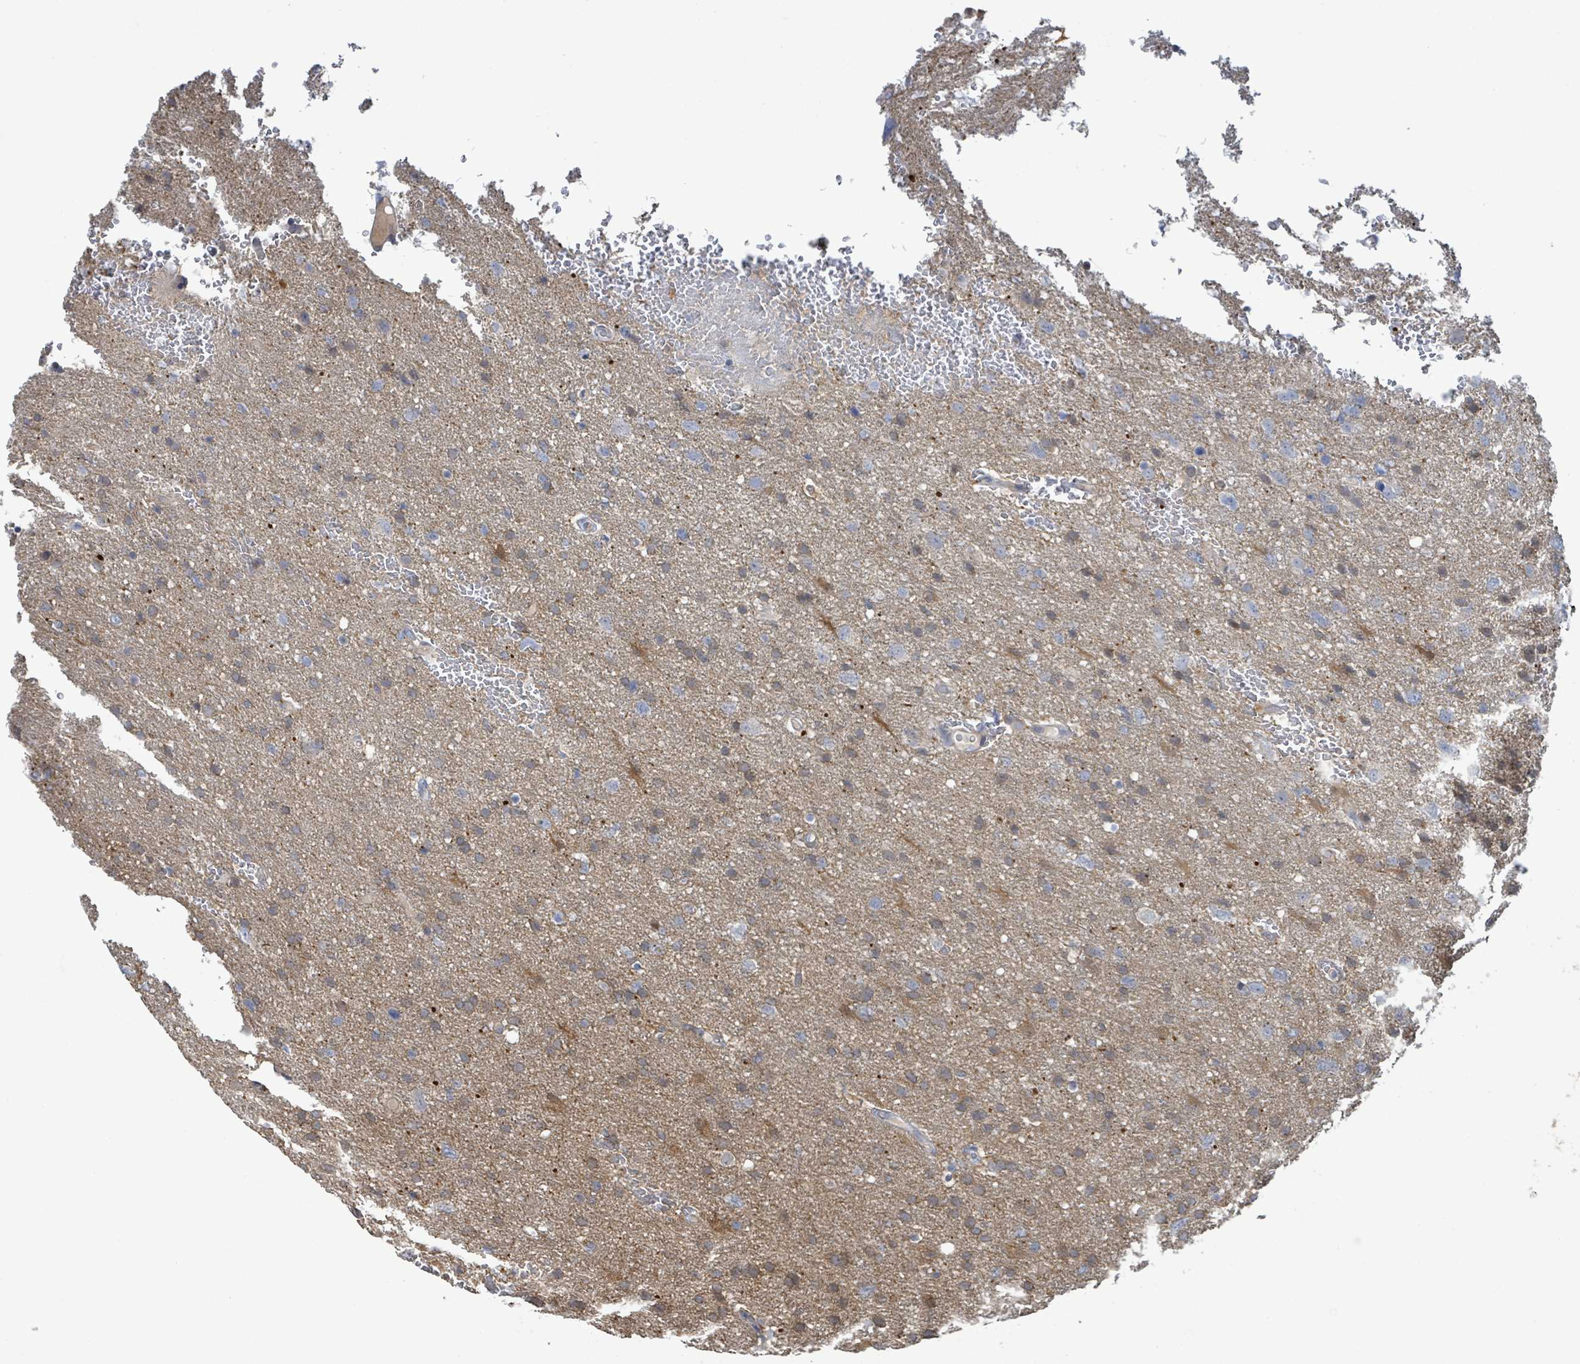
{"staining": {"intensity": "negative", "quantity": "none", "location": "none"}, "tissue": "glioma", "cell_type": "Tumor cells", "image_type": "cancer", "snomed": [{"axis": "morphology", "description": "Glioma, malignant, High grade"}, {"axis": "topography", "description": "Brain"}], "caption": "Immunohistochemical staining of human high-grade glioma (malignant) demonstrates no significant staining in tumor cells. The staining was performed using DAB (3,3'-diaminobenzidine) to visualize the protein expression in brown, while the nuclei were stained in blue with hematoxylin (Magnification: 20x).", "gene": "PGAM1", "patient": {"sex": "male", "age": 61}}